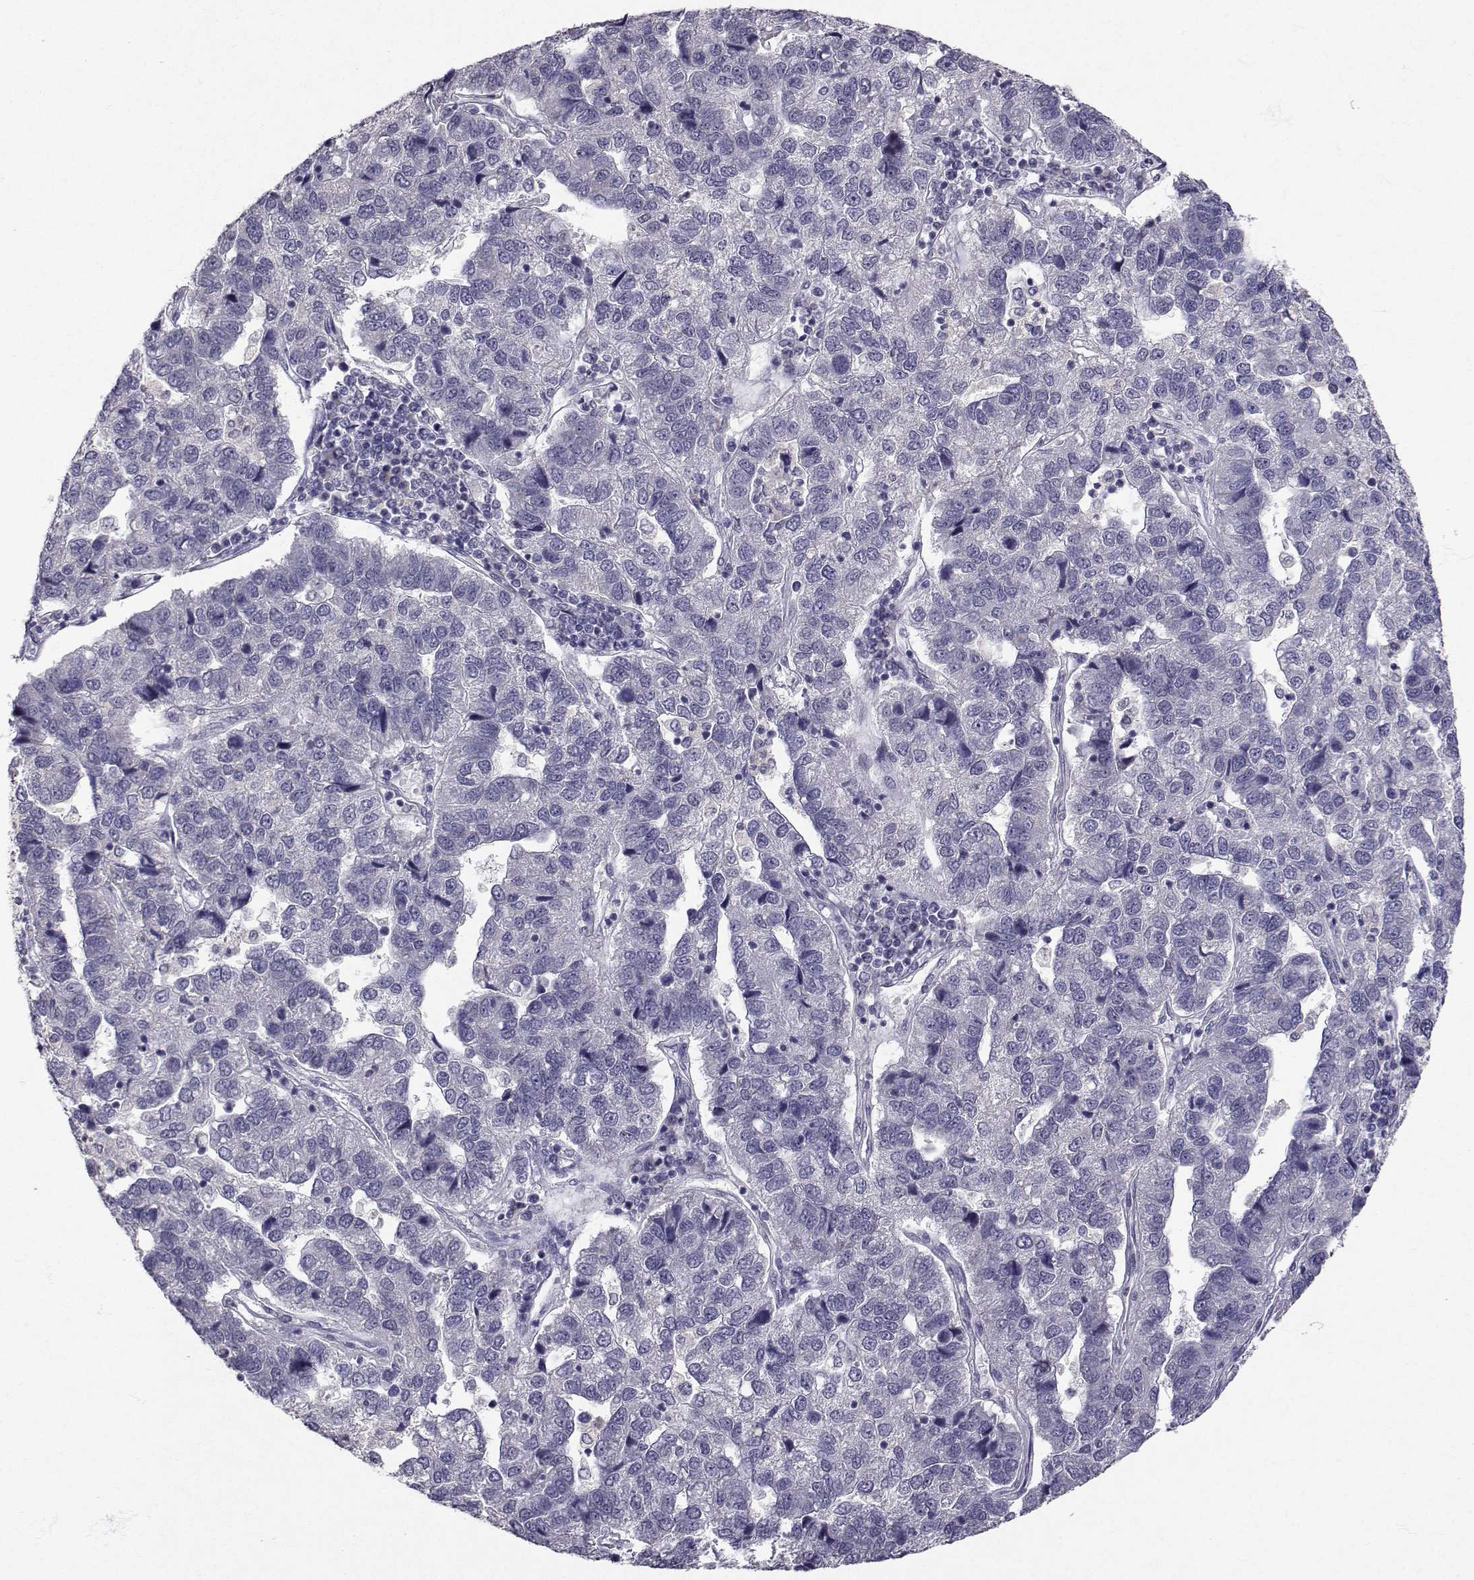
{"staining": {"intensity": "negative", "quantity": "none", "location": "none"}, "tissue": "pancreatic cancer", "cell_type": "Tumor cells", "image_type": "cancer", "snomed": [{"axis": "morphology", "description": "Adenocarcinoma, NOS"}, {"axis": "topography", "description": "Pancreas"}], "caption": "Tumor cells show no significant protein expression in adenocarcinoma (pancreatic).", "gene": "SLC6A3", "patient": {"sex": "female", "age": 61}}